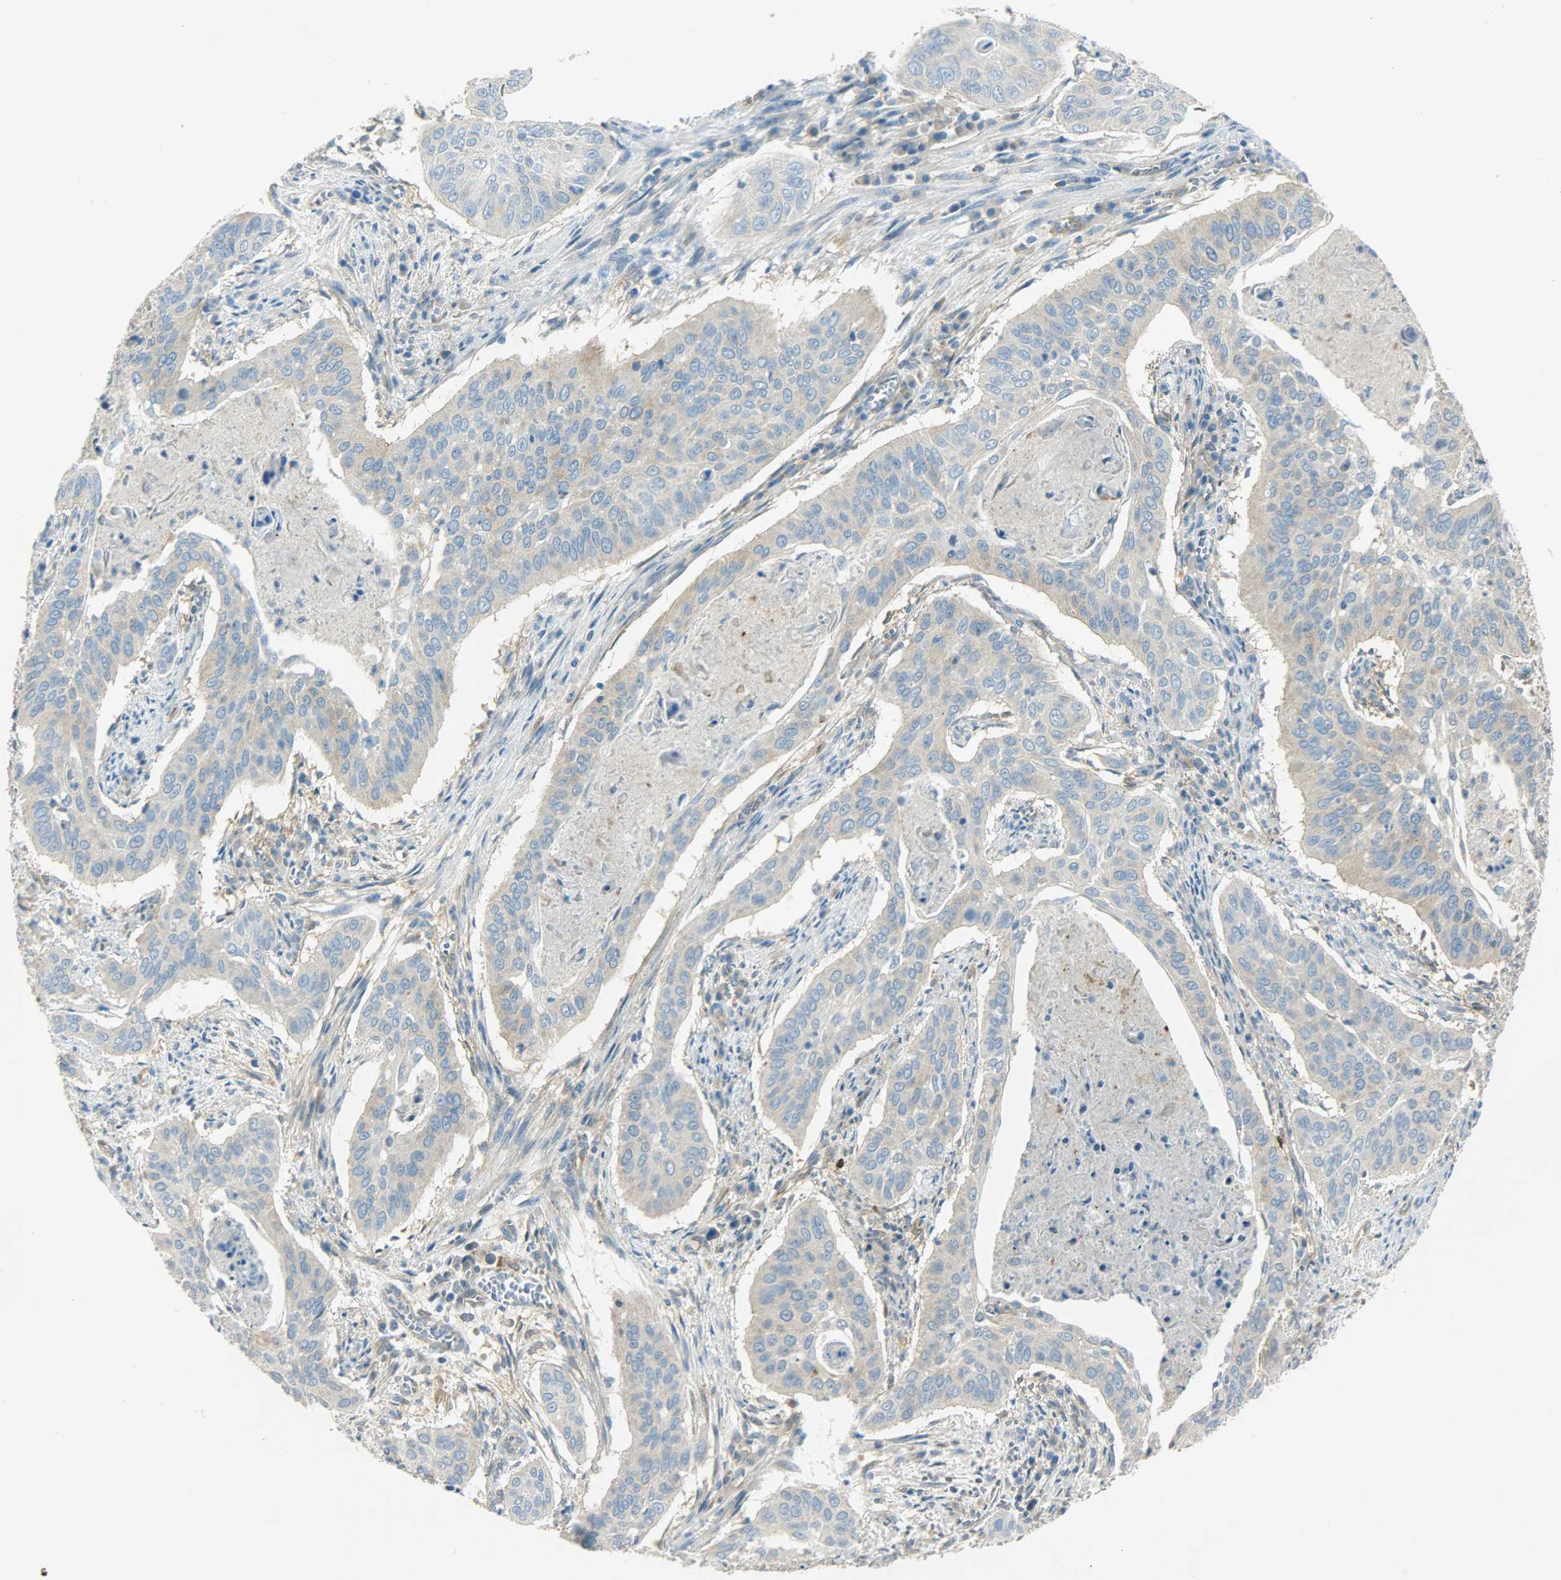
{"staining": {"intensity": "weak", "quantity": "25%-75%", "location": "cytoplasmic/membranous"}, "tissue": "cervical cancer", "cell_type": "Tumor cells", "image_type": "cancer", "snomed": [{"axis": "morphology", "description": "Squamous cell carcinoma, NOS"}, {"axis": "topography", "description": "Cervix"}], "caption": "The micrograph reveals immunohistochemical staining of cervical squamous cell carcinoma. There is weak cytoplasmic/membranous positivity is appreciated in about 25%-75% of tumor cells.", "gene": "TSC22D2", "patient": {"sex": "female", "age": 39}}